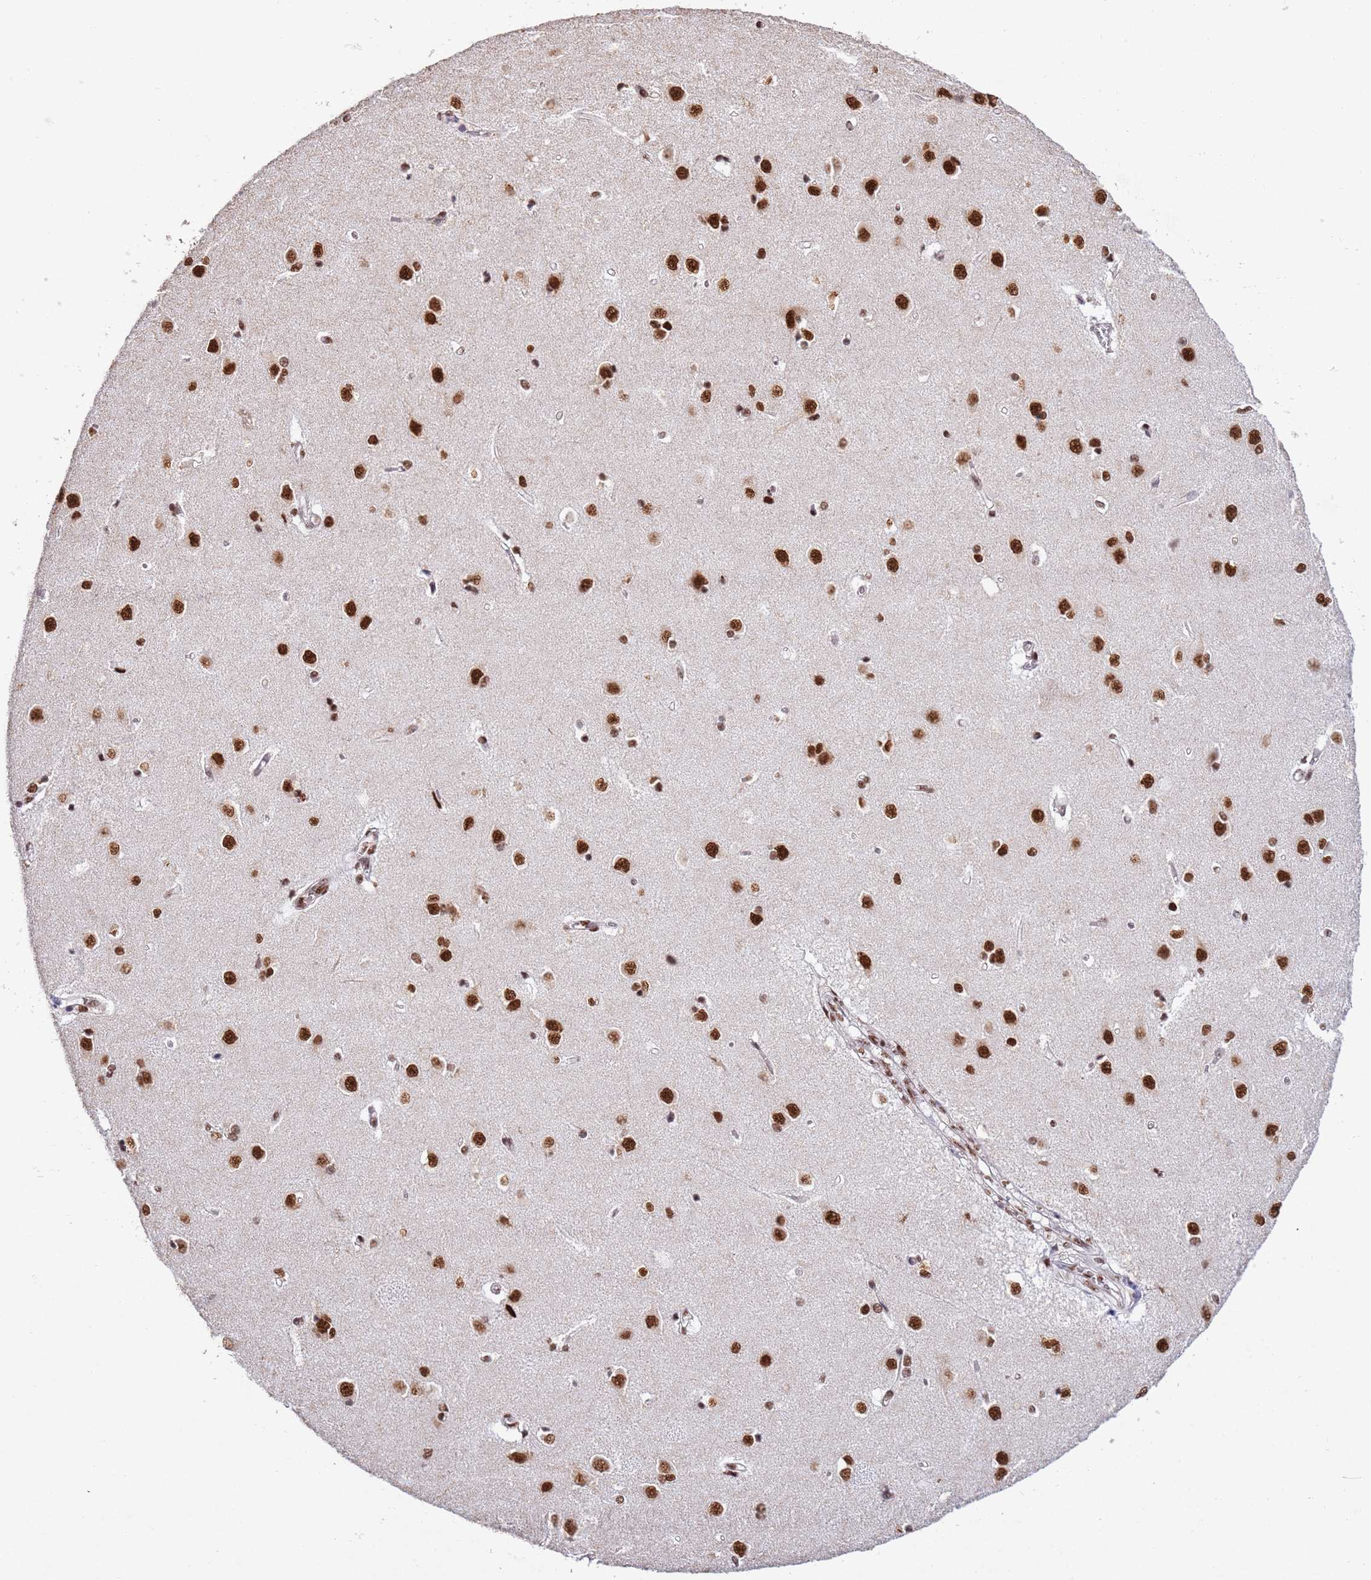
{"staining": {"intensity": "moderate", "quantity": ">75%", "location": "nuclear"}, "tissue": "caudate", "cell_type": "Glial cells", "image_type": "normal", "snomed": [{"axis": "morphology", "description": "Normal tissue, NOS"}, {"axis": "topography", "description": "Lateral ventricle wall"}], "caption": "DAB (3,3'-diaminobenzidine) immunohistochemical staining of unremarkable caudate demonstrates moderate nuclear protein expression in about >75% of glial cells.", "gene": "ESF1", "patient": {"sex": "male", "age": 37}}